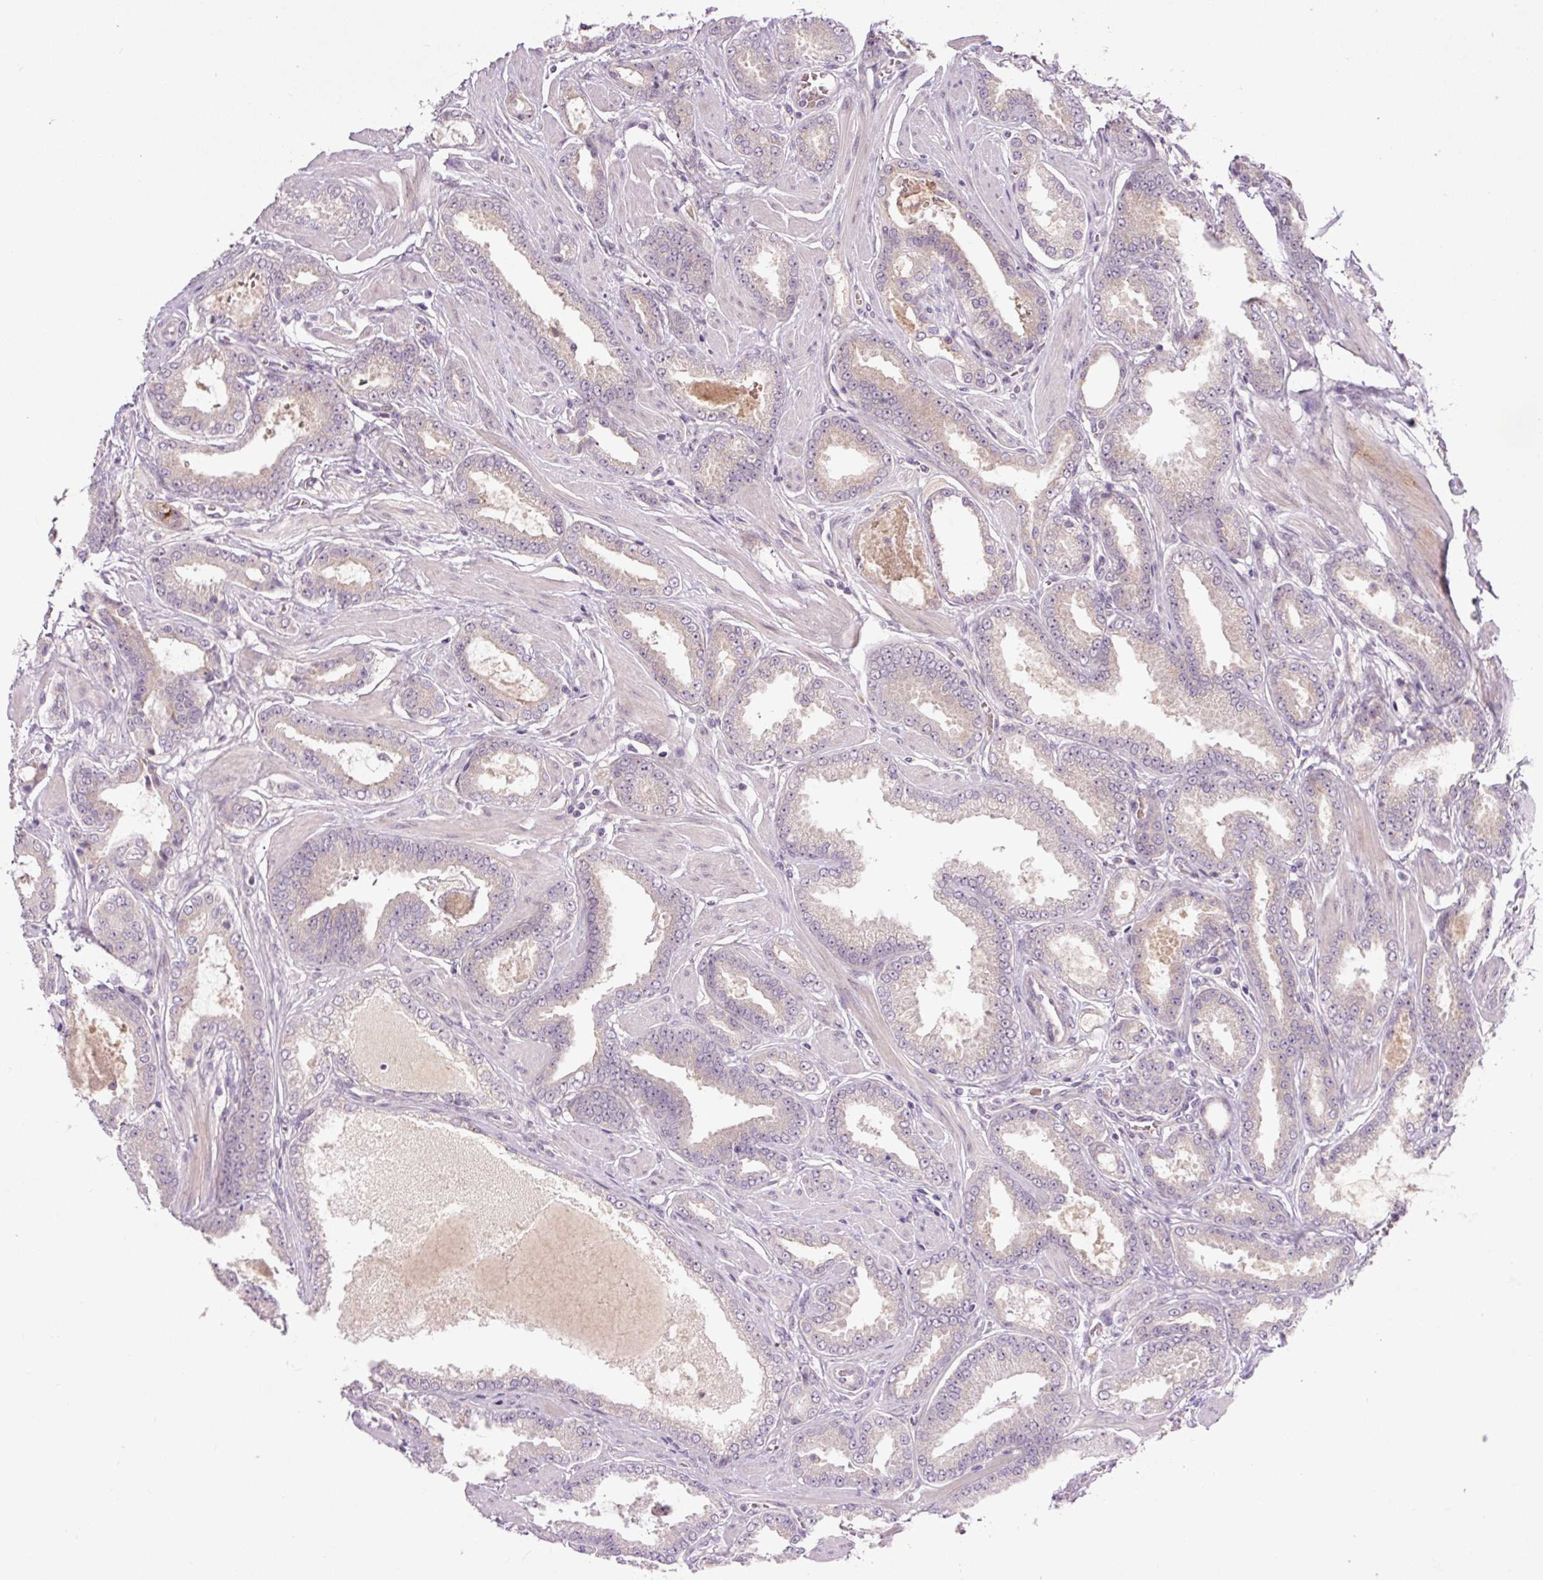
{"staining": {"intensity": "negative", "quantity": "none", "location": "none"}, "tissue": "prostate cancer", "cell_type": "Tumor cells", "image_type": "cancer", "snomed": [{"axis": "morphology", "description": "Adenocarcinoma, Low grade"}, {"axis": "topography", "description": "Prostate"}], "caption": "IHC histopathology image of neoplastic tissue: human prostate cancer stained with DAB (3,3'-diaminobenzidine) shows no significant protein positivity in tumor cells. The staining was performed using DAB to visualize the protein expression in brown, while the nuclei were stained in blue with hematoxylin (Magnification: 20x).", "gene": "PCM1", "patient": {"sex": "male", "age": 42}}